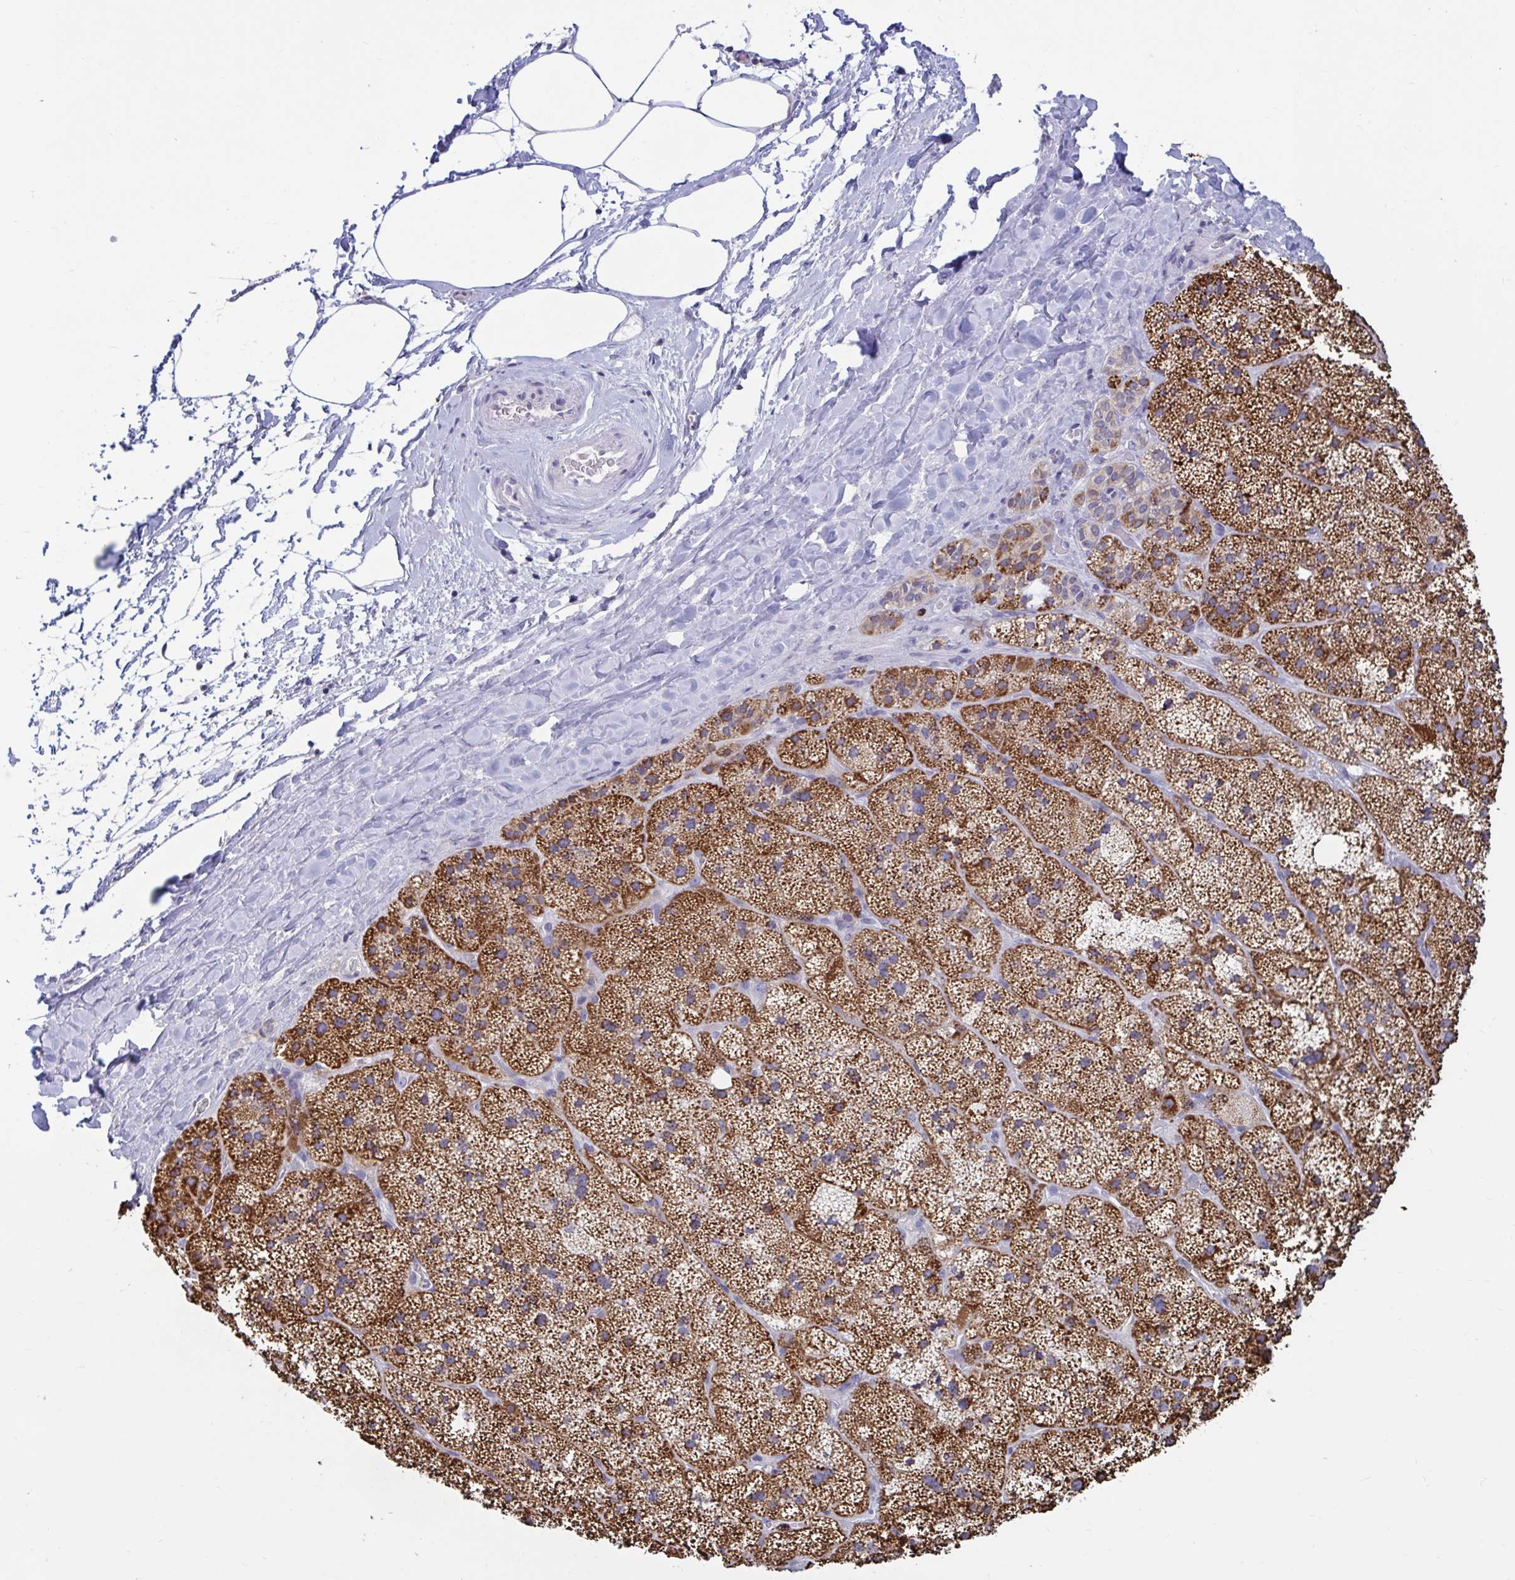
{"staining": {"intensity": "strong", "quantity": ">75%", "location": "cytoplasmic/membranous"}, "tissue": "adrenal gland", "cell_type": "Glandular cells", "image_type": "normal", "snomed": [{"axis": "morphology", "description": "Normal tissue, NOS"}, {"axis": "topography", "description": "Adrenal gland"}], "caption": "Protein staining displays strong cytoplasmic/membranous staining in about >75% of glandular cells in unremarkable adrenal gland. Using DAB (3,3'-diaminobenzidine) (brown) and hematoxylin (blue) stains, captured at high magnification using brightfield microscopy.", "gene": "ARPP19", "patient": {"sex": "male", "age": 57}}